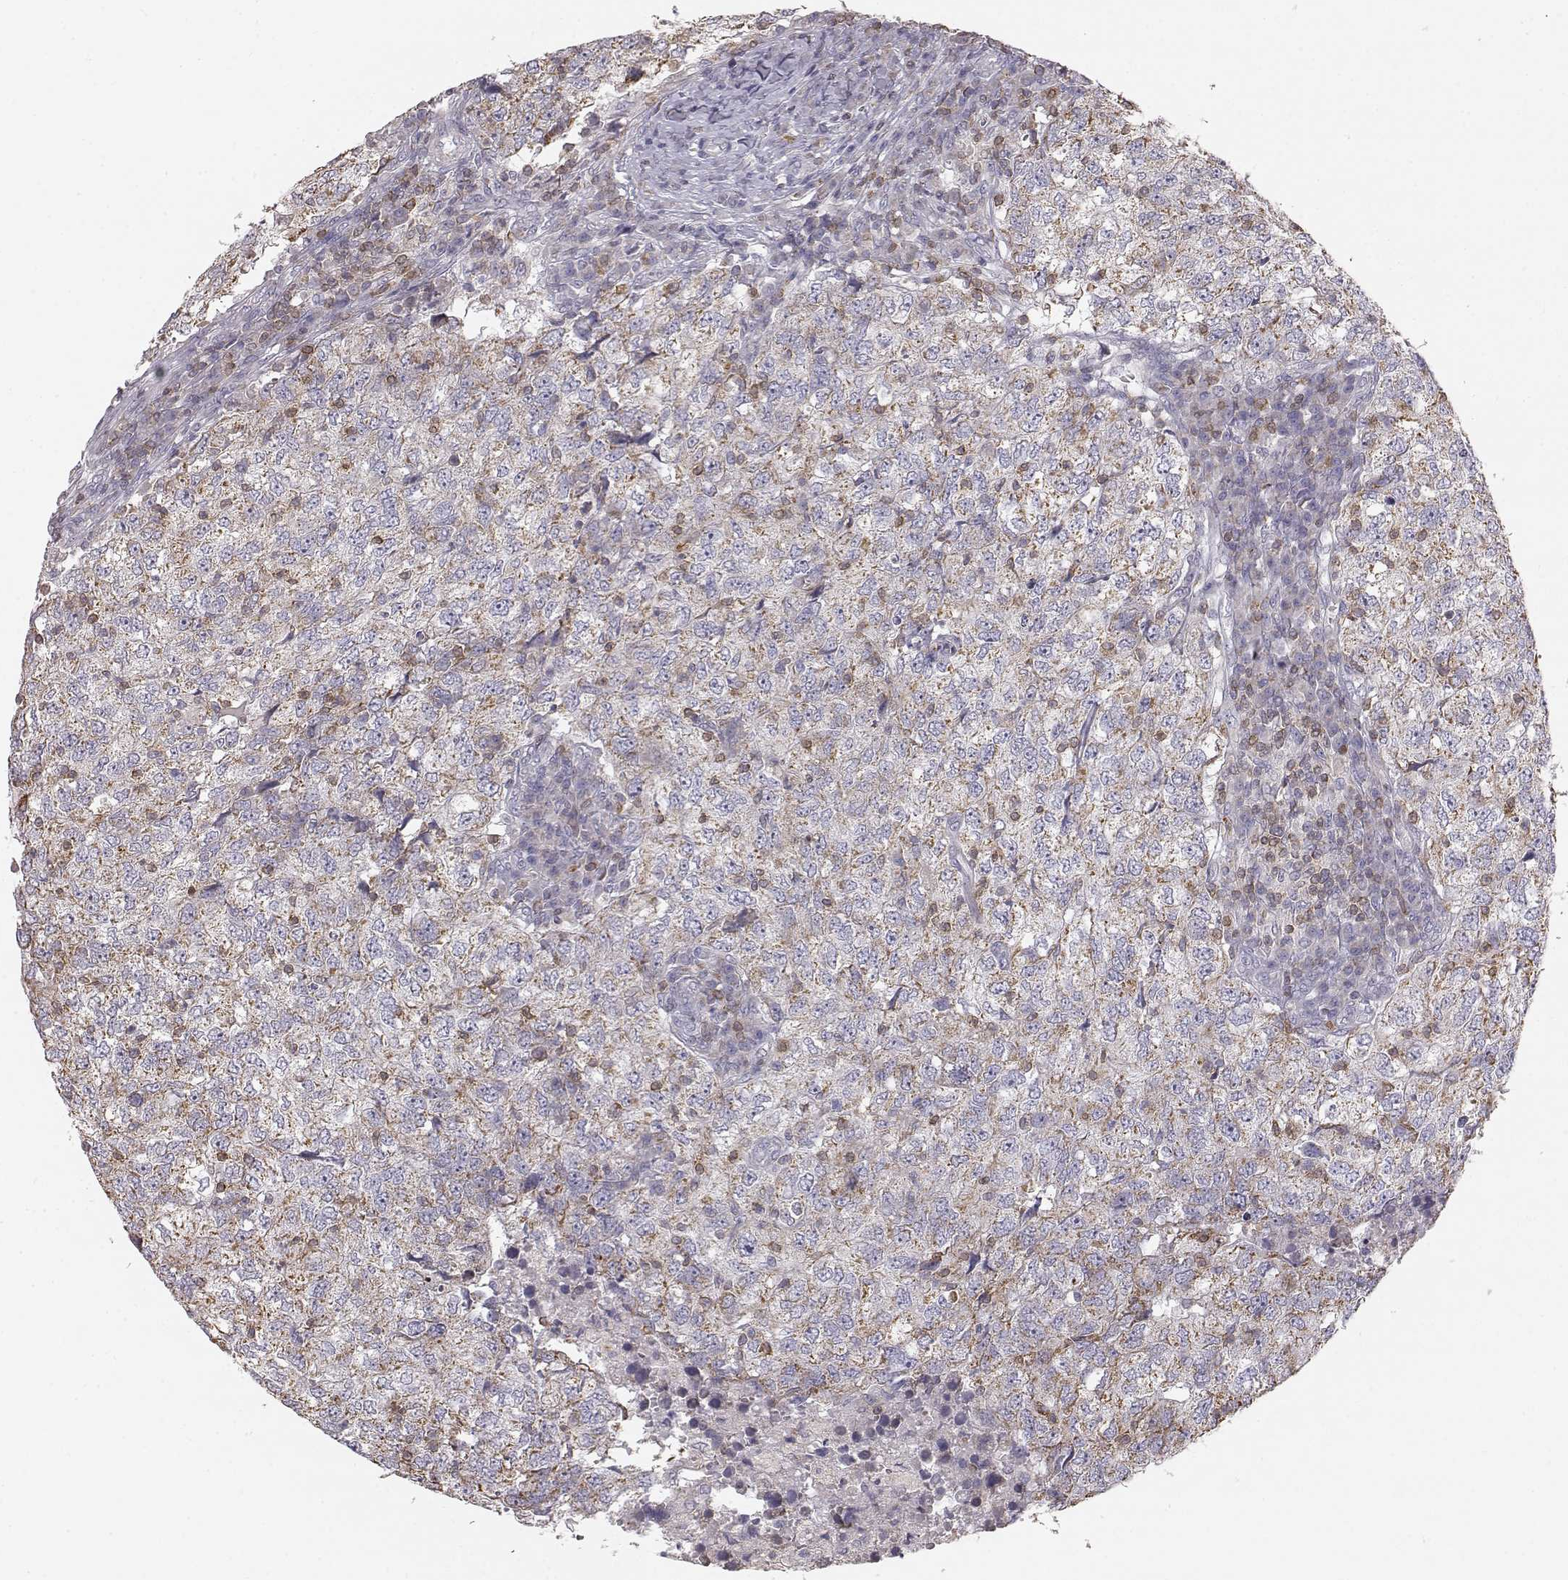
{"staining": {"intensity": "weak", "quantity": ">75%", "location": "cytoplasmic/membranous"}, "tissue": "breast cancer", "cell_type": "Tumor cells", "image_type": "cancer", "snomed": [{"axis": "morphology", "description": "Duct carcinoma"}, {"axis": "topography", "description": "Breast"}], "caption": "Infiltrating ductal carcinoma (breast) stained for a protein exhibits weak cytoplasmic/membranous positivity in tumor cells.", "gene": "GRAP2", "patient": {"sex": "female", "age": 30}}